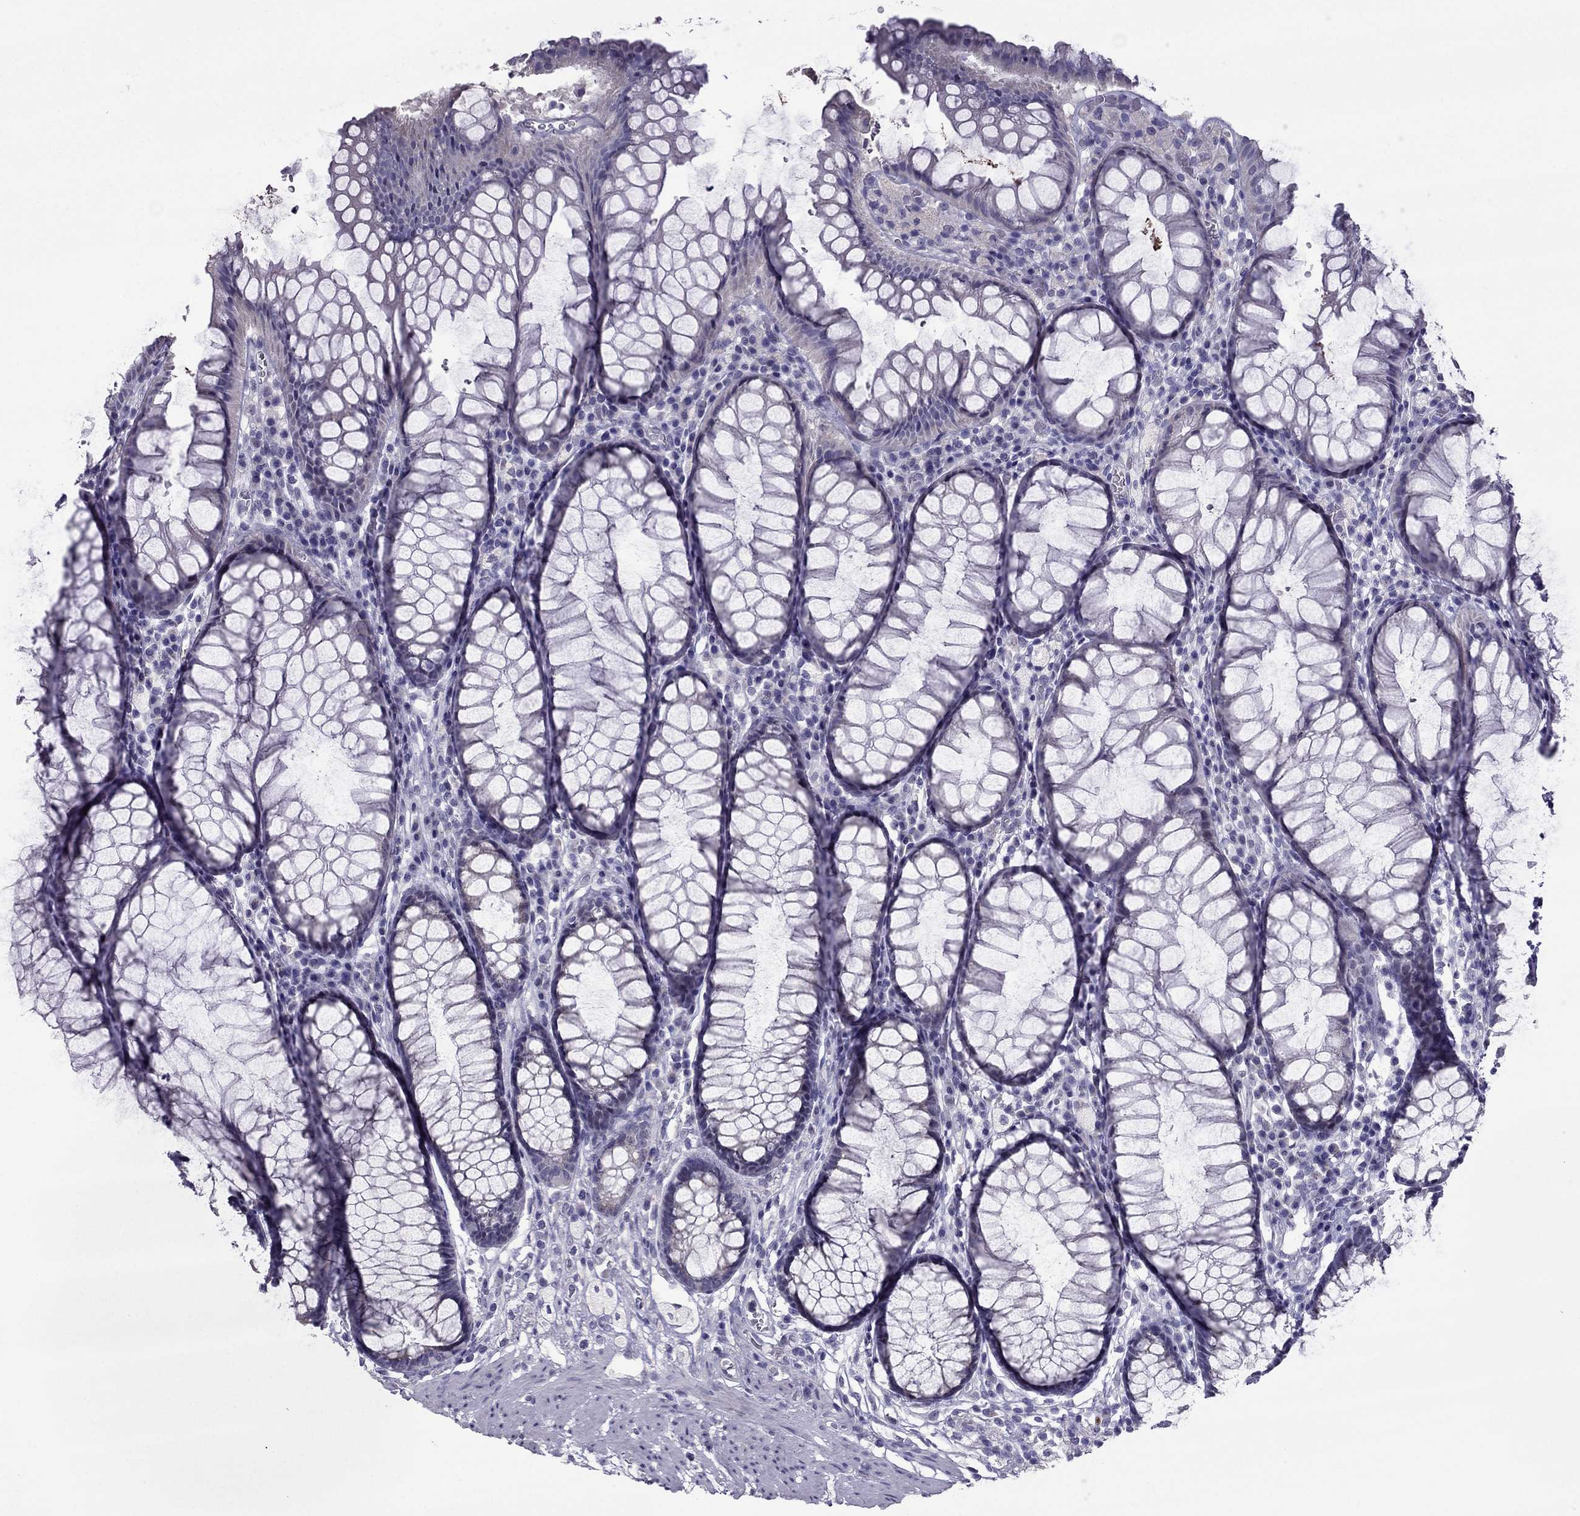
{"staining": {"intensity": "negative", "quantity": "none", "location": "none"}, "tissue": "rectum", "cell_type": "Glandular cells", "image_type": "normal", "snomed": [{"axis": "morphology", "description": "Normal tissue, NOS"}, {"axis": "topography", "description": "Rectum"}], "caption": "The IHC photomicrograph has no significant staining in glandular cells of rectum. (DAB IHC, high magnification).", "gene": "MYBPH", "patient": {"sex": "female", "age": 68}}